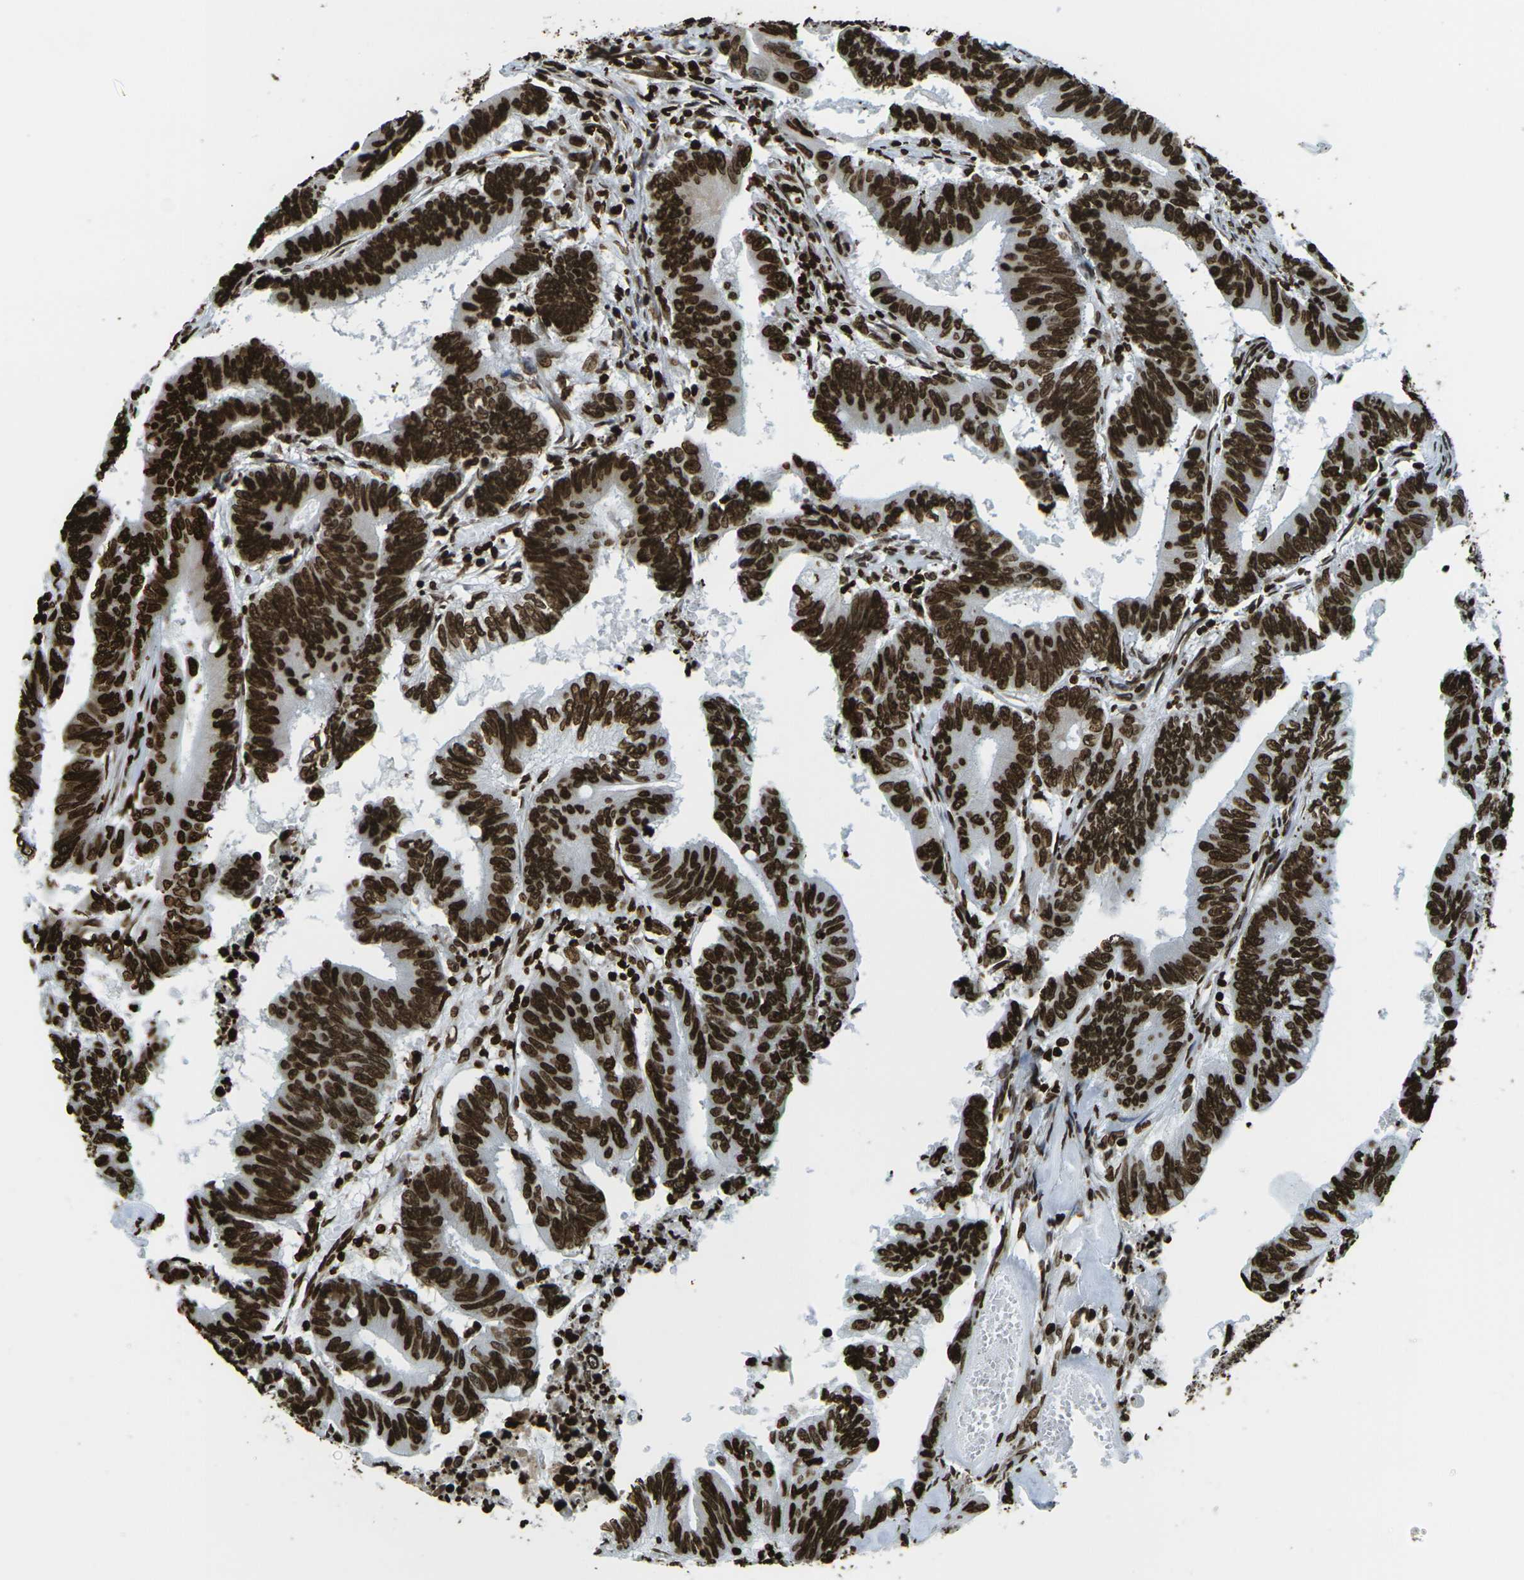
{"staining": {"intensity": "strong", "quantity": ">75%", "location": "nuclear"}, "tissue": "colorectal cancer", "cell_type": "Tumor cells", "image_type": "cancer", "snomed": [{"axis": "morphology", "description": "Adenocarcinoma, NOS"}, {"axis": "topography", "description": "Colon"}], "caption": "Adenocarcinoma (colorectal) stained for a protein displays strong nuclear positivity in tumor cells.", "gene": "H1-2", "patient": {"sex": "male", "age": 45}}